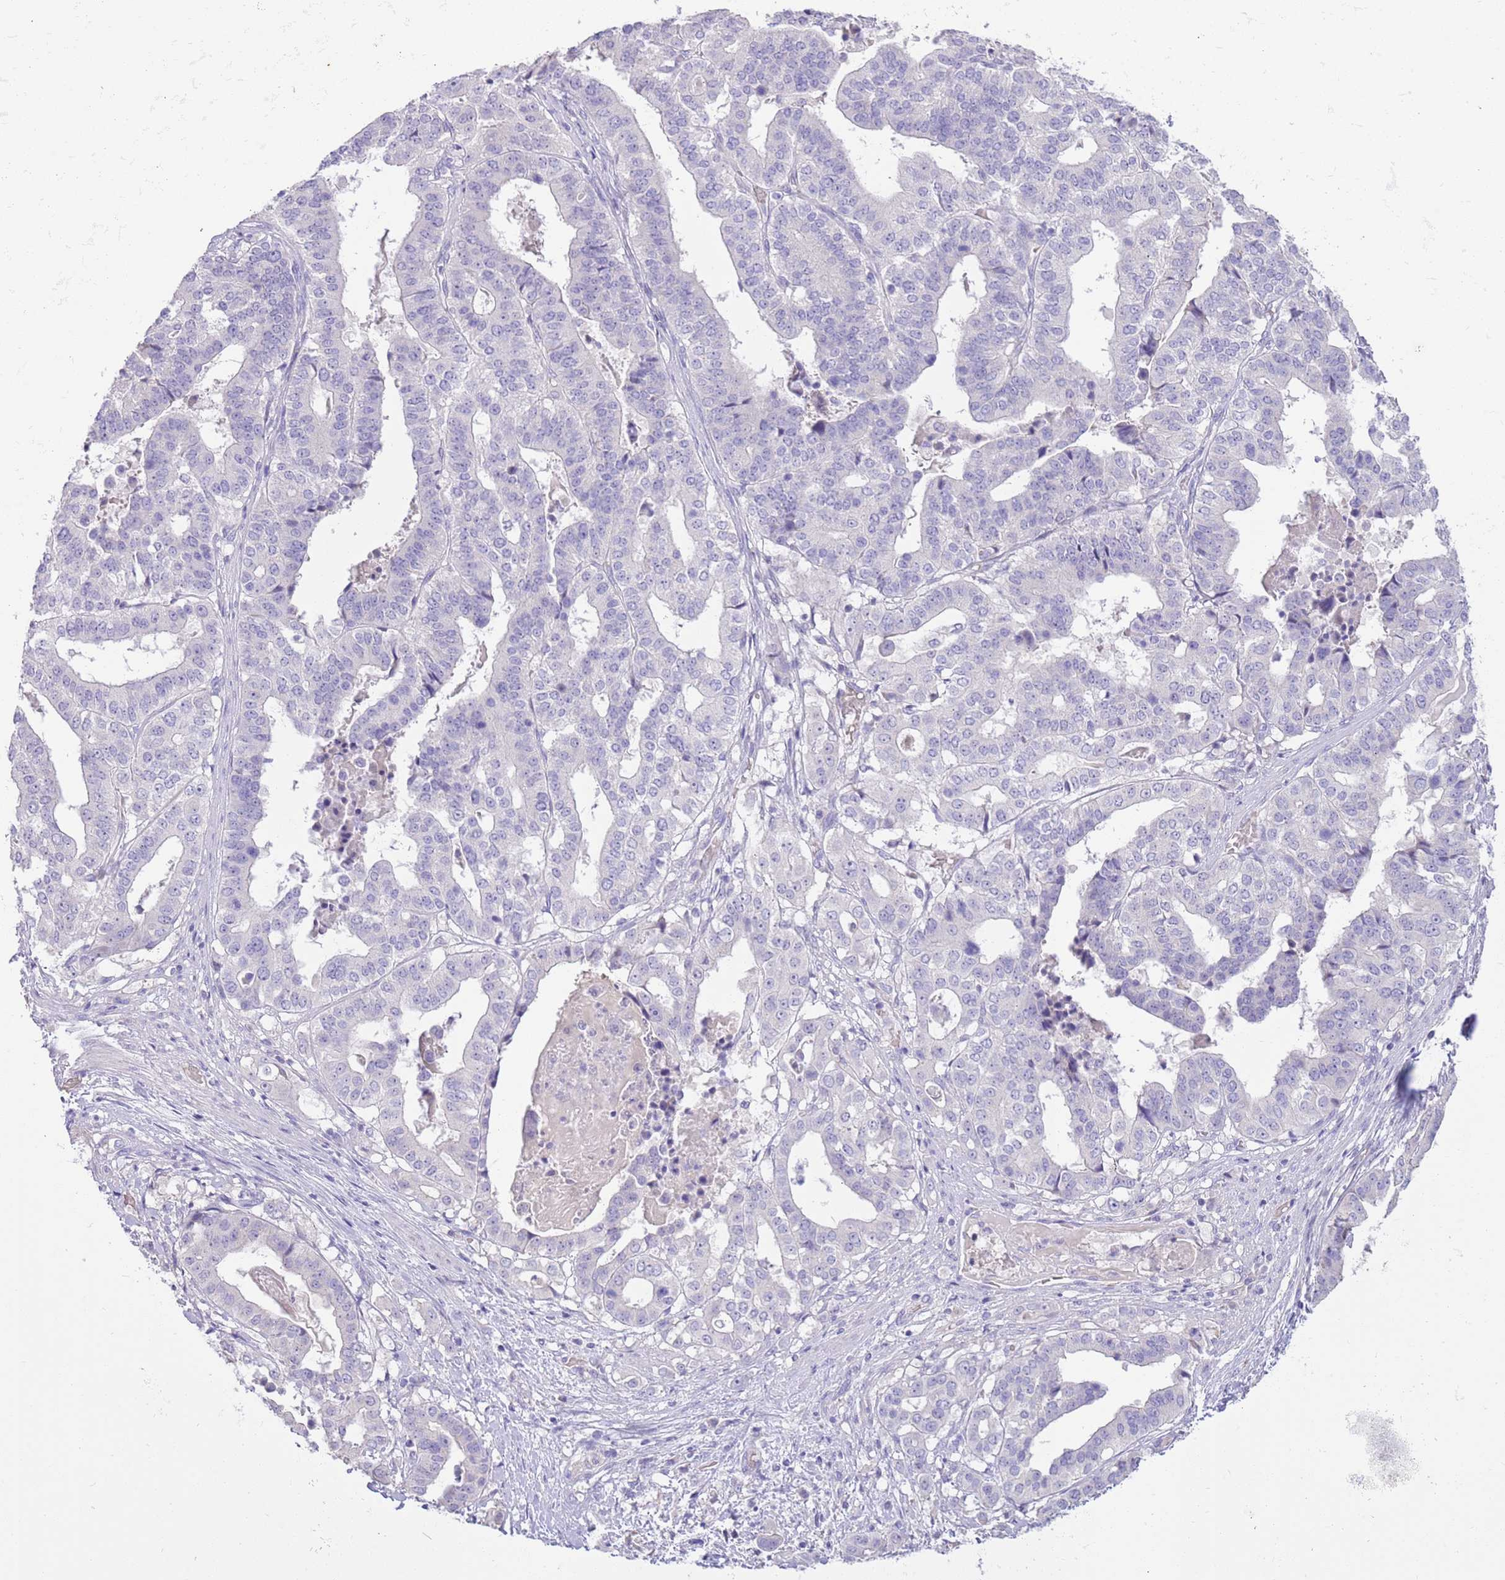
{"staining": {"intensity": "negative", "quantity": "none", "location": "none"}, "tissue": "stomach cancer", "cell_type": "Tumor cells", "image_type": "cancer", "snomed": [{"axis": "morphology", "description": "Adenocarcinoma, NOS"}, {"axis": "topography", "description": "Stomach"}], "caption": "This is an IHC image of stomach cancer. There is no positivity in tumor cells.", "gene": "SFTPA1", "patient": {"sex": "male", "age": 48}}